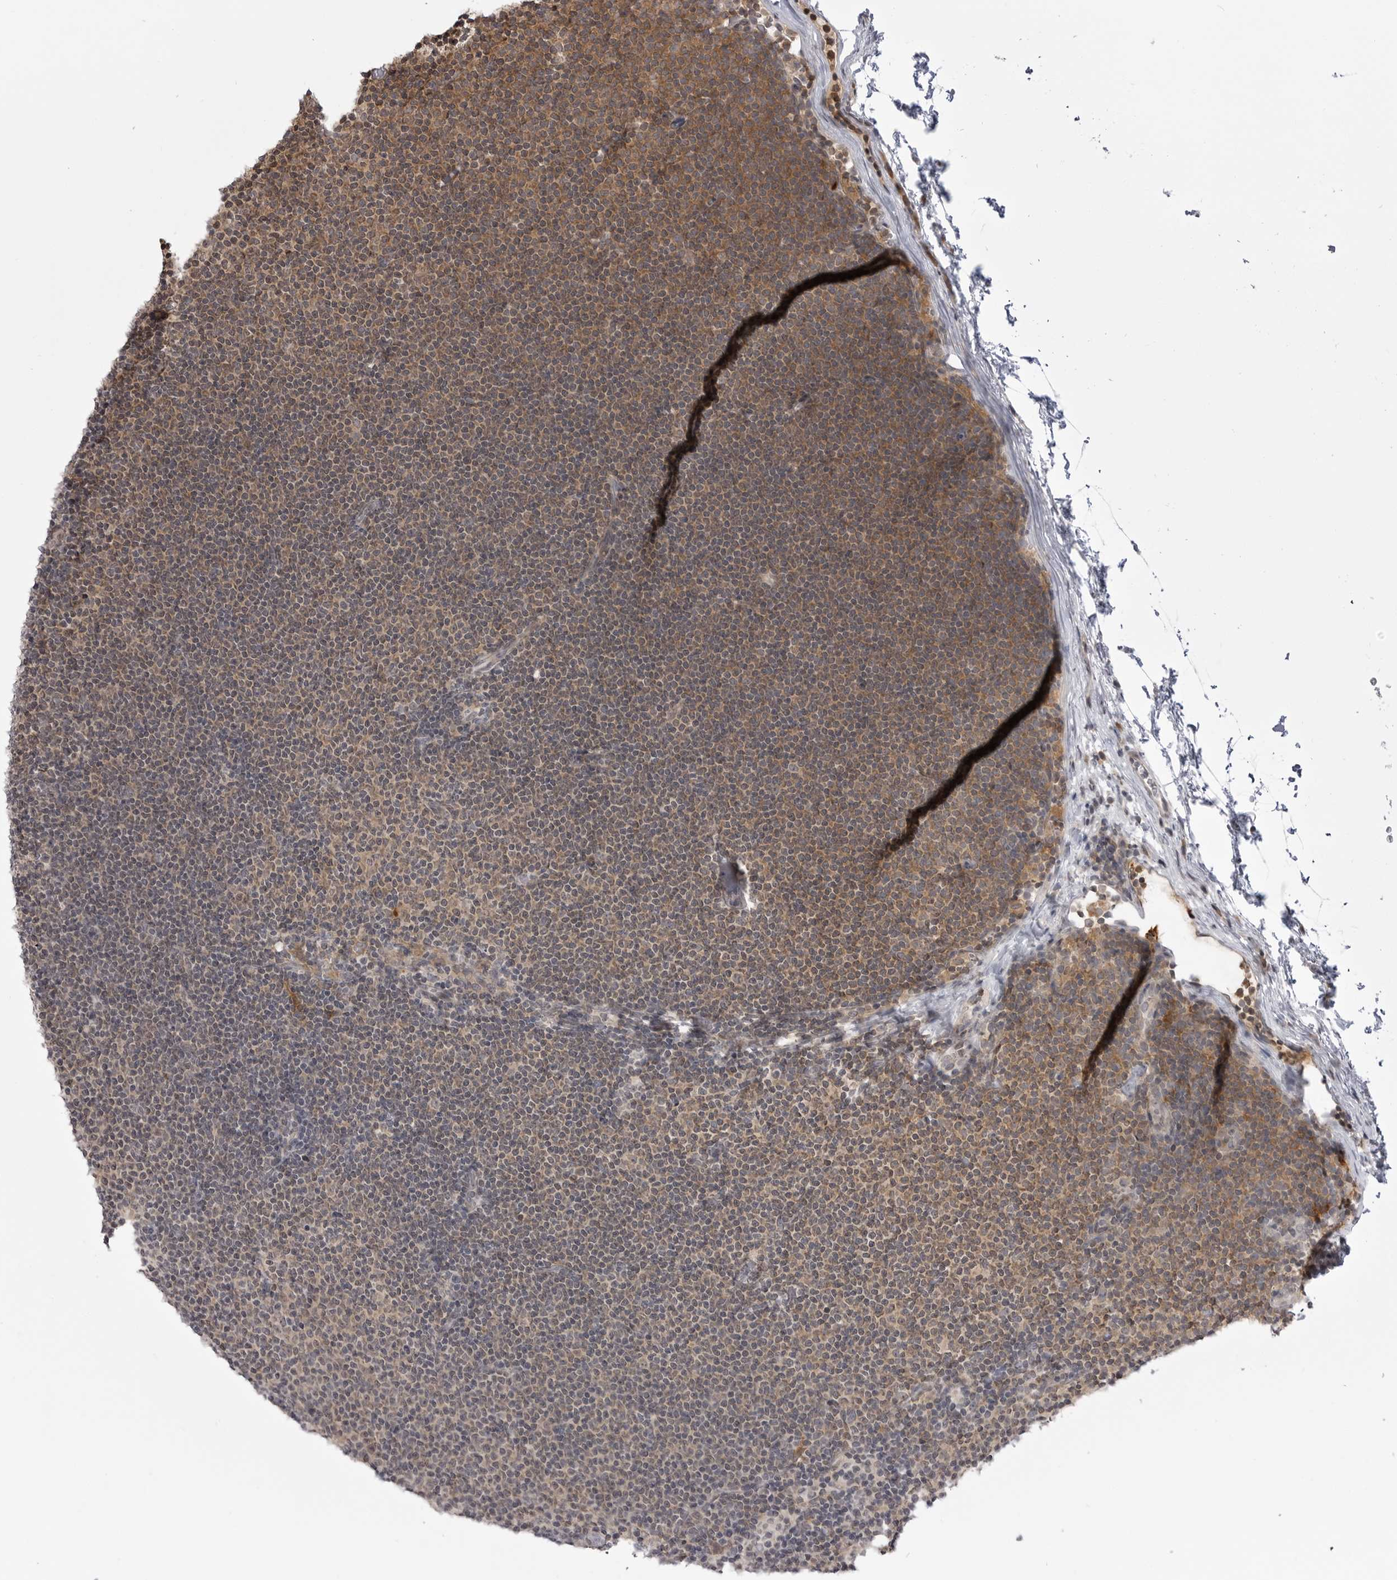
{"staining": {"intensity": "moderate", "quantity": "<25%", "location": "cytoplasmic/membranous"}, "tissue": "lymphoma", "cell_type": "Tumor cells", "image_type": "cancer", "snomed": [{"axis": "morphology", "description": "Malignant lymphoma, non-Hodgkin's type, Low grade"}, {"axis": "topography", "description": "Lymph node"}], "caption": "Immunohistochemistry (IHC) image of neoplastic tissue: malignant lymphoma, non-Hodgkin's type (low-grade) stained using IHC exhibits low levels of moderate protein expression localized specifically in the cytoplasmic/membranous of tumor cells, appearing as a cytoplasmic/membranous brown color.", "gene": "PTK2B", "patient": {"sex": "female", "age": 53}}